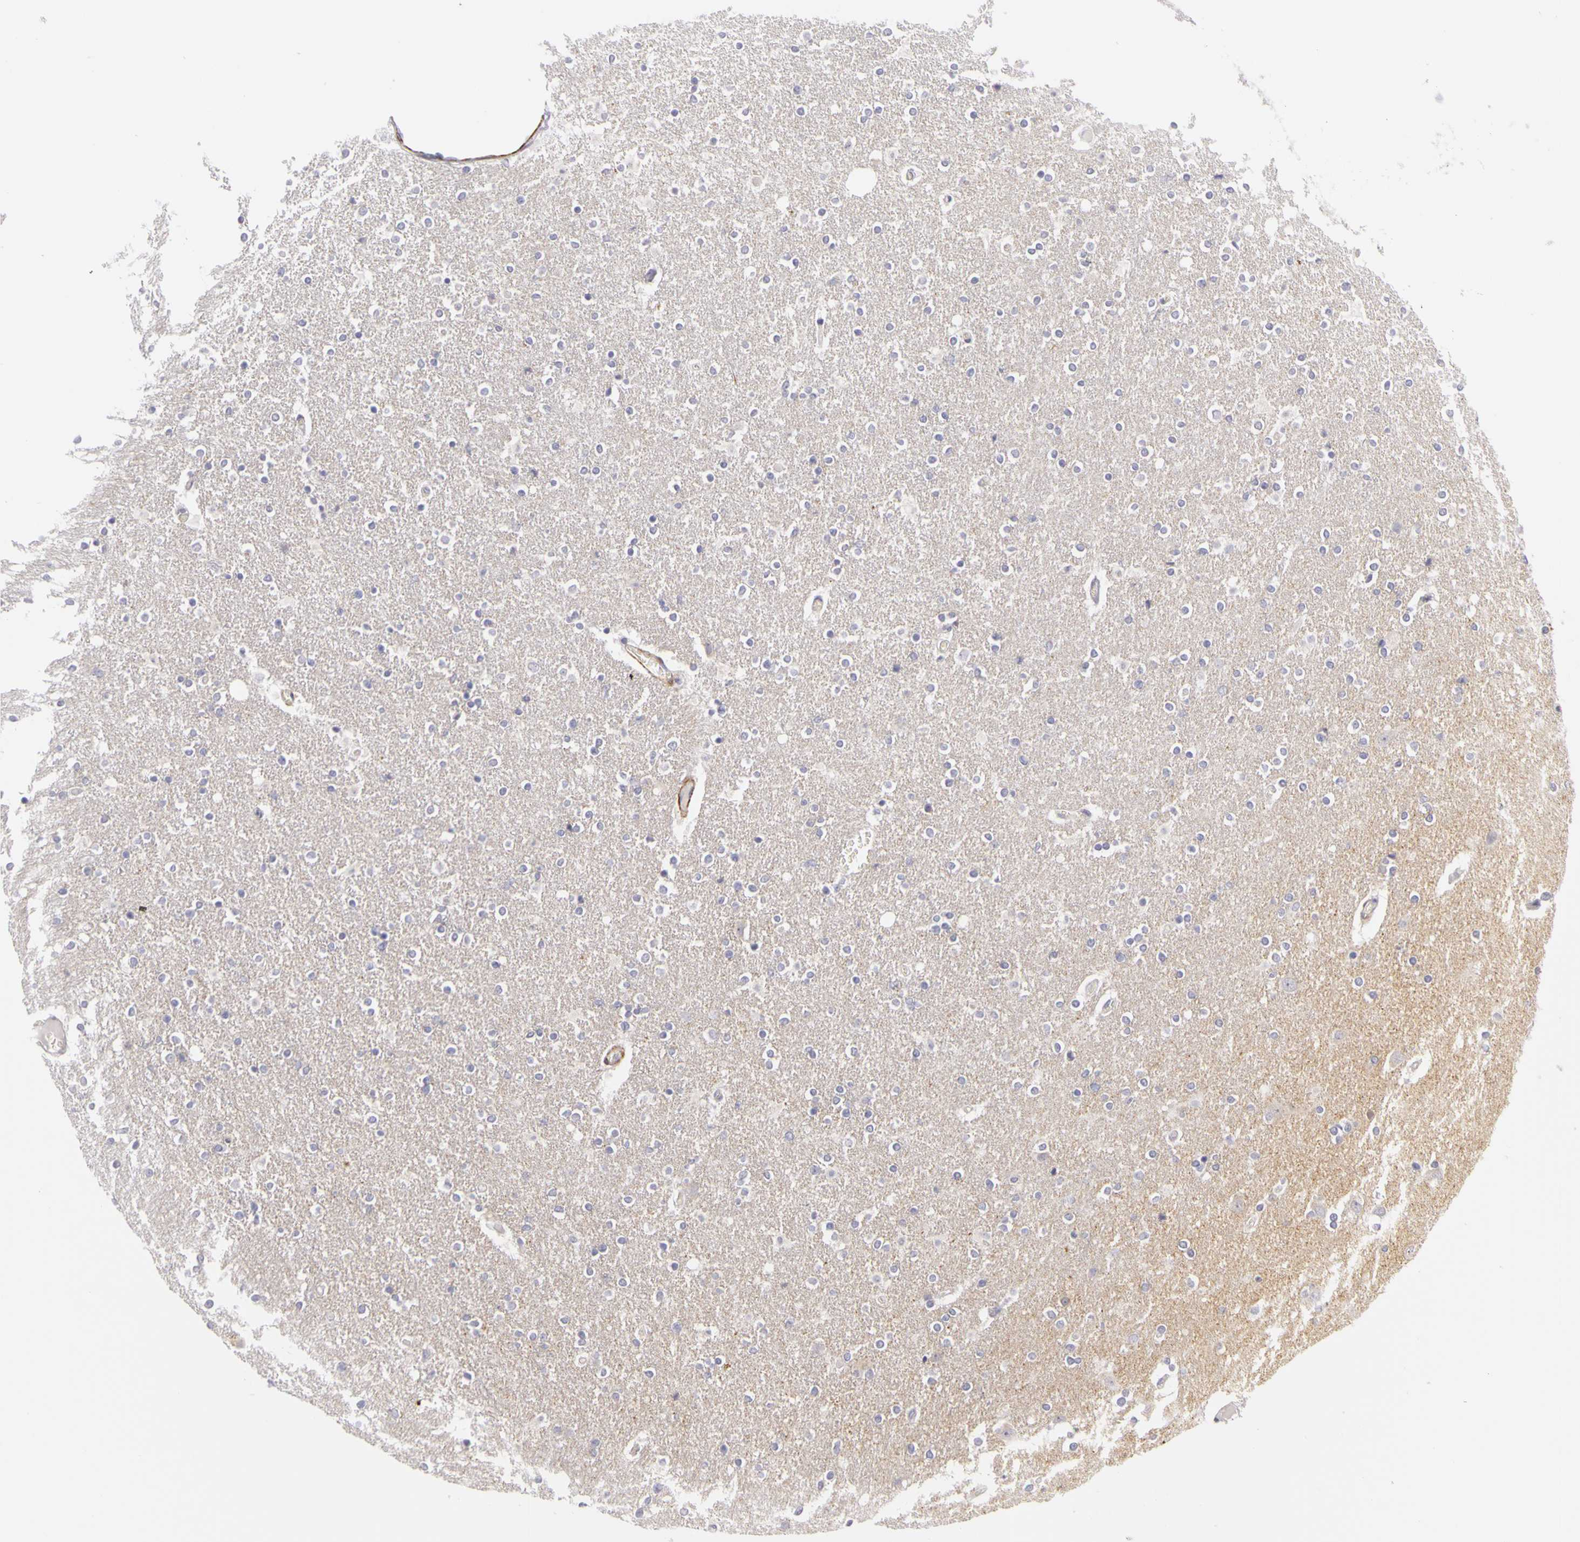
{"staining": {"intensity": "negative", "quantity": "none", "location": "none"}, "tissue": "caudate", "cell_type": "Glial cells", "image_type": "normal", "snomed": [{"axis": "morphology", "description": "Normal tissue, NOS"}, {"axis": "topography", "description": "Lateral ventricle wall"}], "caption": "Immunohistochemistry of normal caudate exhibits no staining in glial cells.", "gene": "CNTN2", "patient": {"sex": "female", "age": 54}}